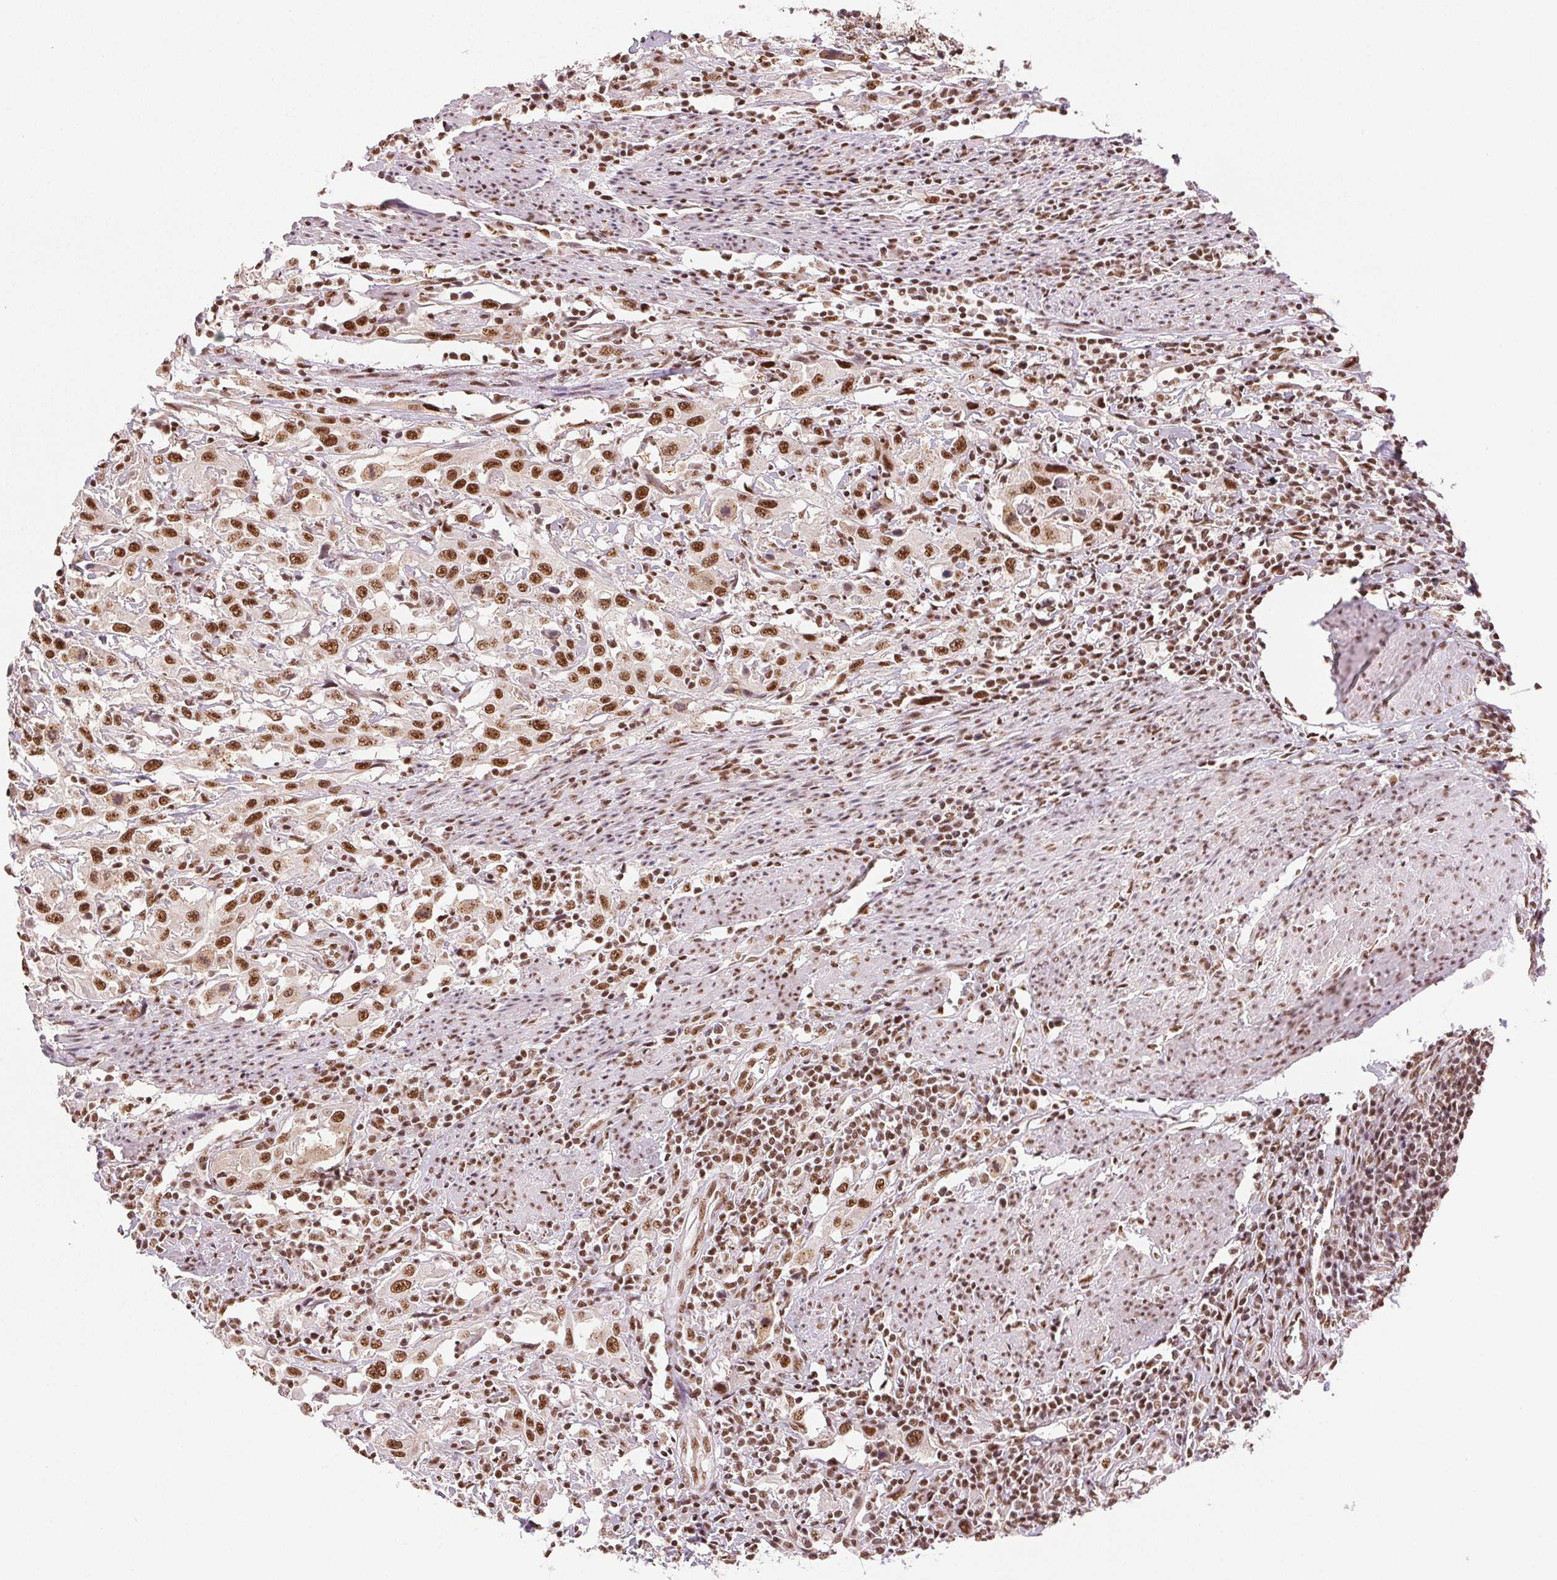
{"staining": {"intensity": "moderate", "quantity": ">75%", "location": "nuclear"}, "tissue": "urothelial cancer", "cell_type": "Tumor cells", "image_type": "cancer", "snomed": [{"axis": "morphology", "description": "Urothelial carcinoma, High grade"}, {"axis": "topography", "description": "Urinary bladder"}], "caption": "Urothelial carcinoma (high-grade) stained for a protein demonstrates moderate nuclear positivity in tumor cells.", "gene": "IK", "patient": {"sex": "male", "age": 61}}